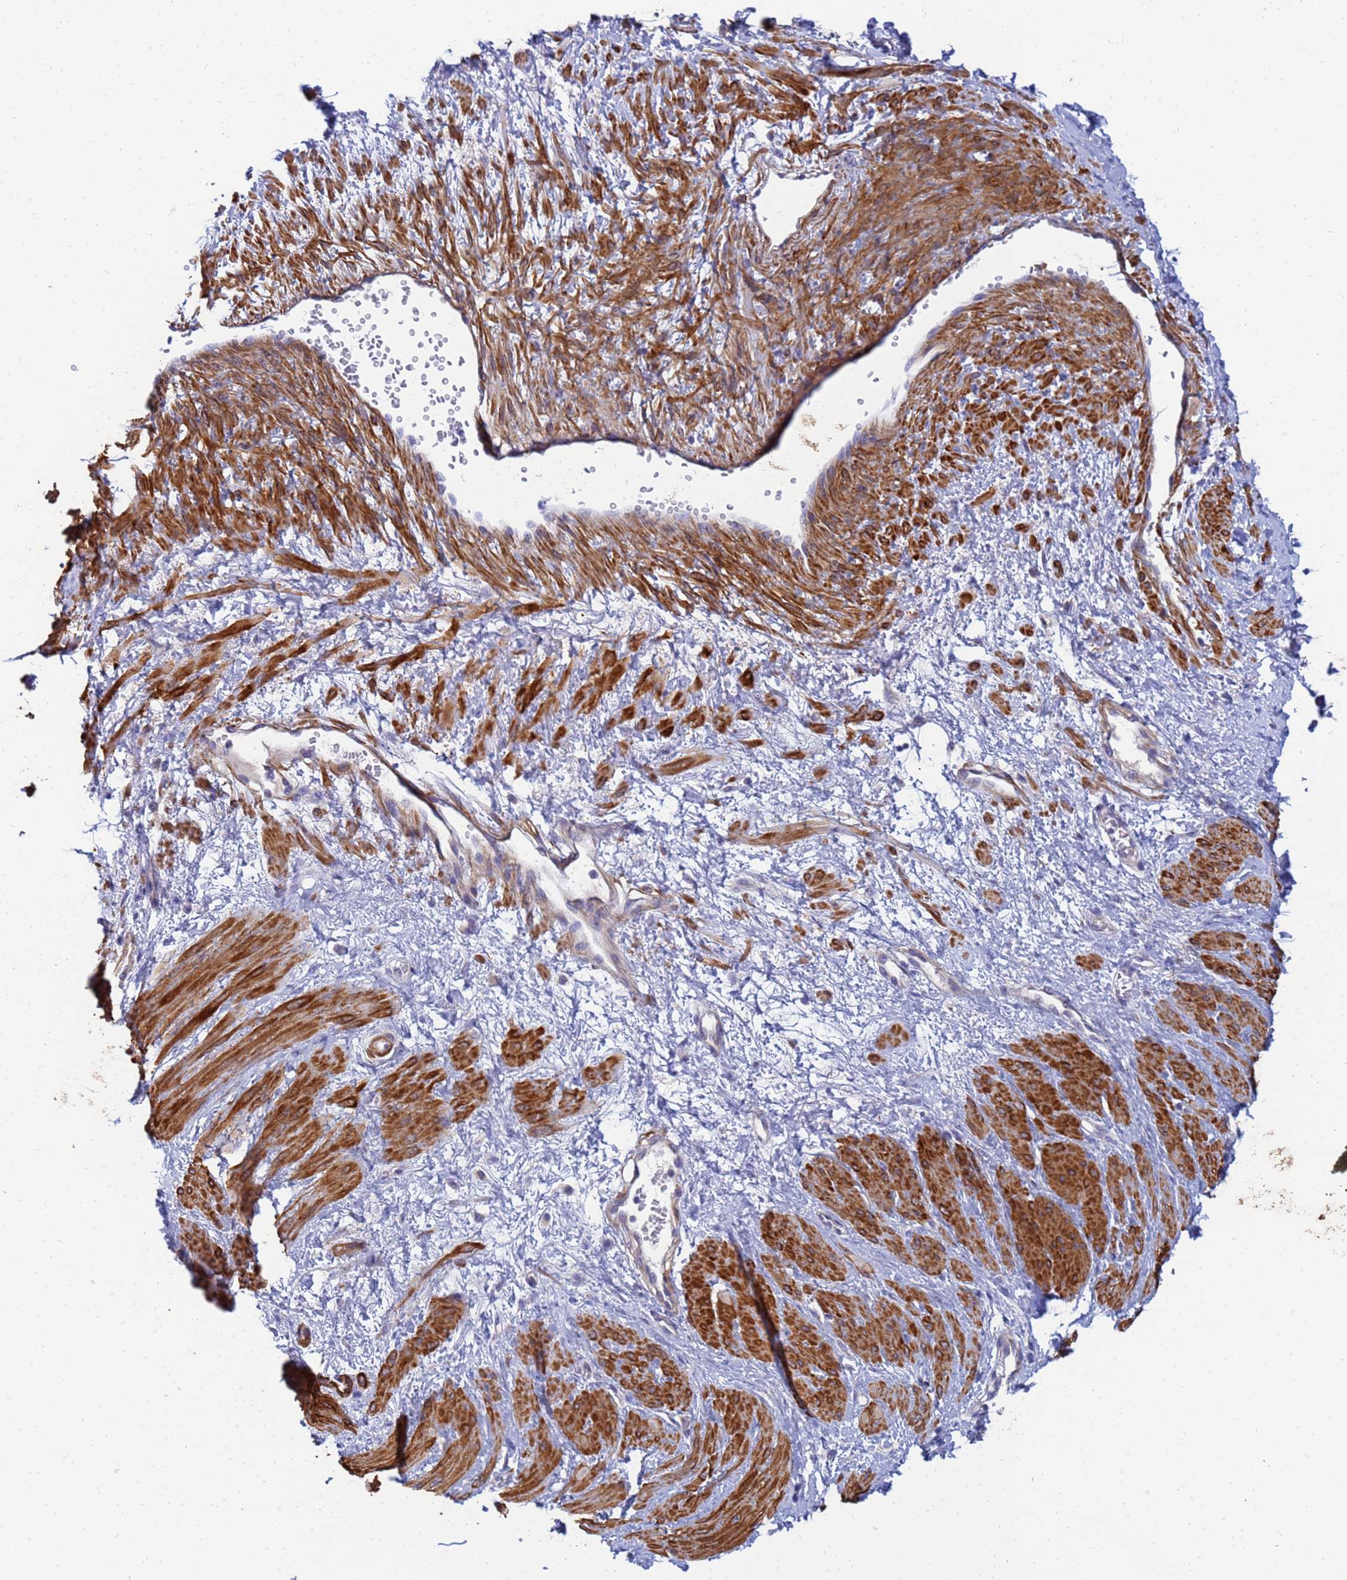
{"staining": {"intensity": "strong", "quantity": "25%-75%", "location": "cytoplasmic/membranous"}, "tissue": "smooth muscle", "cell_type": "Smooth muscle cells", "image_type": "normal", "snomed": [{"axis": "morphology", "description": "Normal tissue, NOS"}, {"axis": "topography", "description": "Smooth muscle"}, {"axis": "topography", "description": "Uterus"}], "caption": "IHC histopathology image of unremarkable smooth muscle stained for a protein (brown), which reveals high levels of strong cytoplasmic/membranous positivity in about 25%-75% of smooth muscle cells.", "gene": "SDR39U1", "patient": {"sex": "female", "age": 39}}